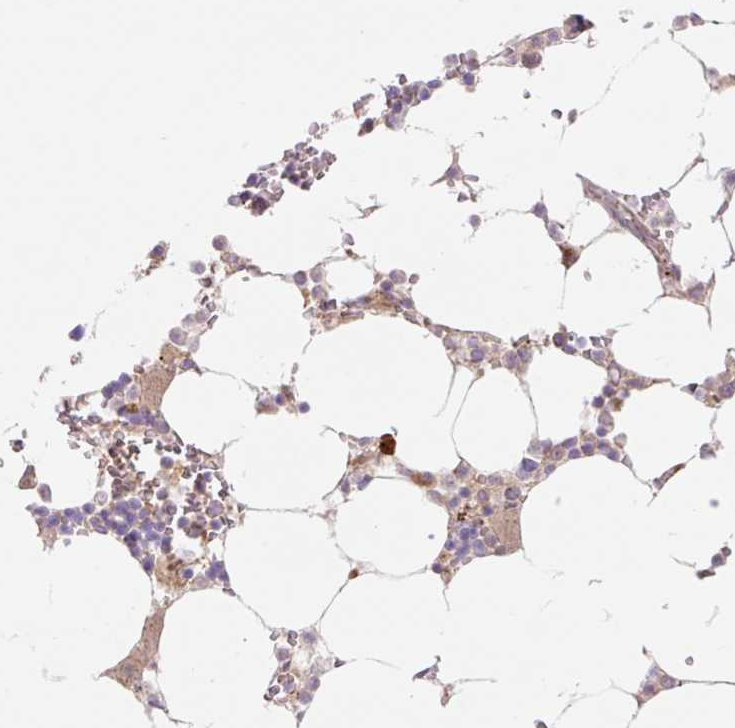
{"staining": {"intensity": "moderate", "quantity": "<25%", "location": "cytoplasmic/membranous"}, "tissue": "bone marrow", "cell_type": "Hematopoietic cells", "image_type": "normal", "snomed": [{"axis": "morphology", "description": "Normal tissue, NOS"}, {"axis": "topography", "description": "Bone marrow"}], "caption": "About <25% of hematopoietic cells in unremarkable bone marrow demonstrate moderate cytoplasmic/membranous protein positivity as visualized by brown immunohistochemical staining.", "gene": "VPS25", "patient": {"sex": "male", "age": 64}}